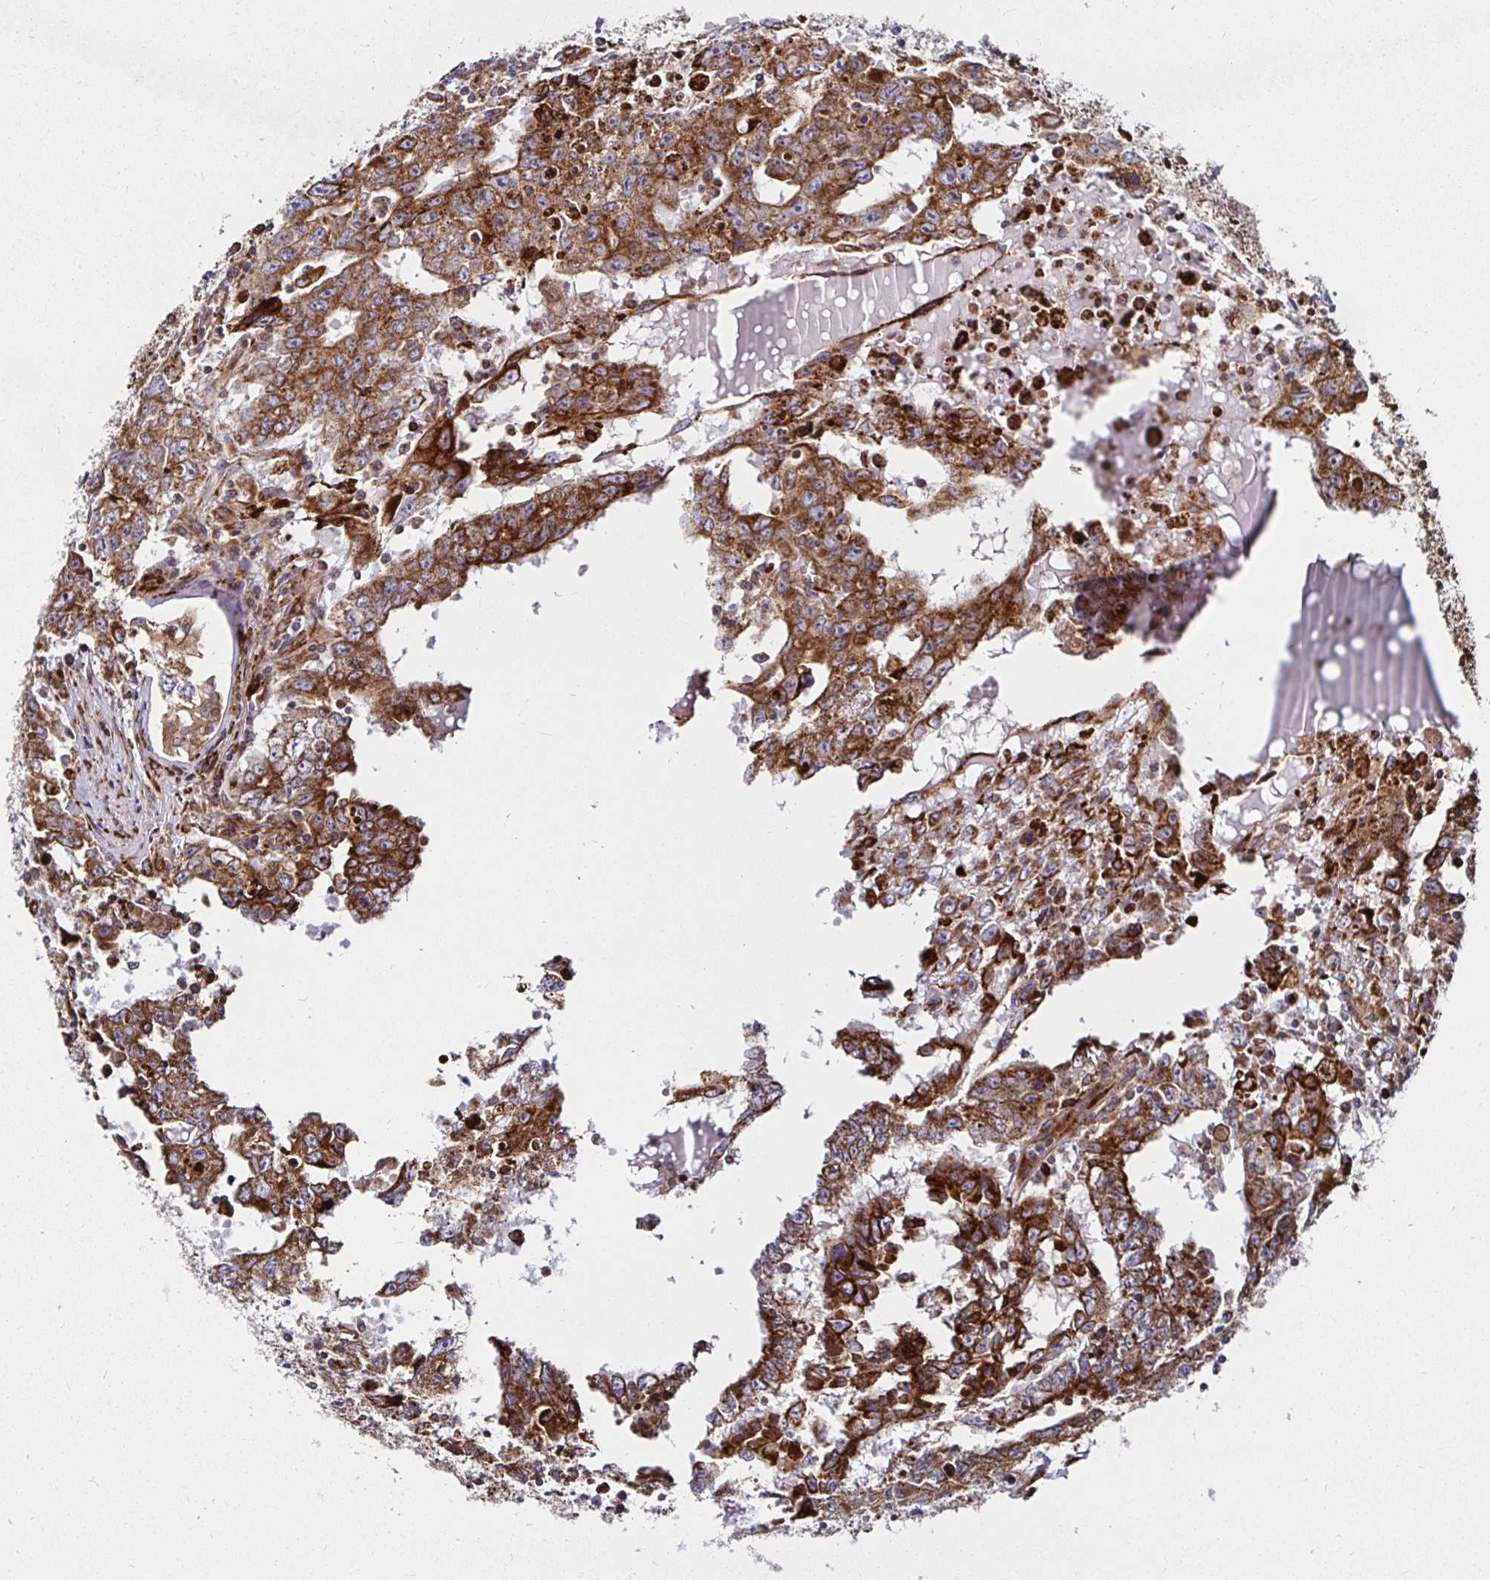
{"staining": {"intensity": "moderate", "quantity": ">75%", "location": "cytoplasmic/membranous"}, "tissue": "testis cancer", "cell_type": "Tumor cells", "image_type": "cancer", "snomed": [{"axis": "morphology", "description": "Carcinoma, Embryonal, NOS"}, {"axis": "topography", "description": "Testis"}], "caption": "Protein expression analysis of testis cancer (embryonal carcinoma) exhibits moderate cytoplasmic/membranous staining in approximately >75% of tumor cells.", "gene": "SMYD3", "patient": {"sex": "male", "age": 22}}